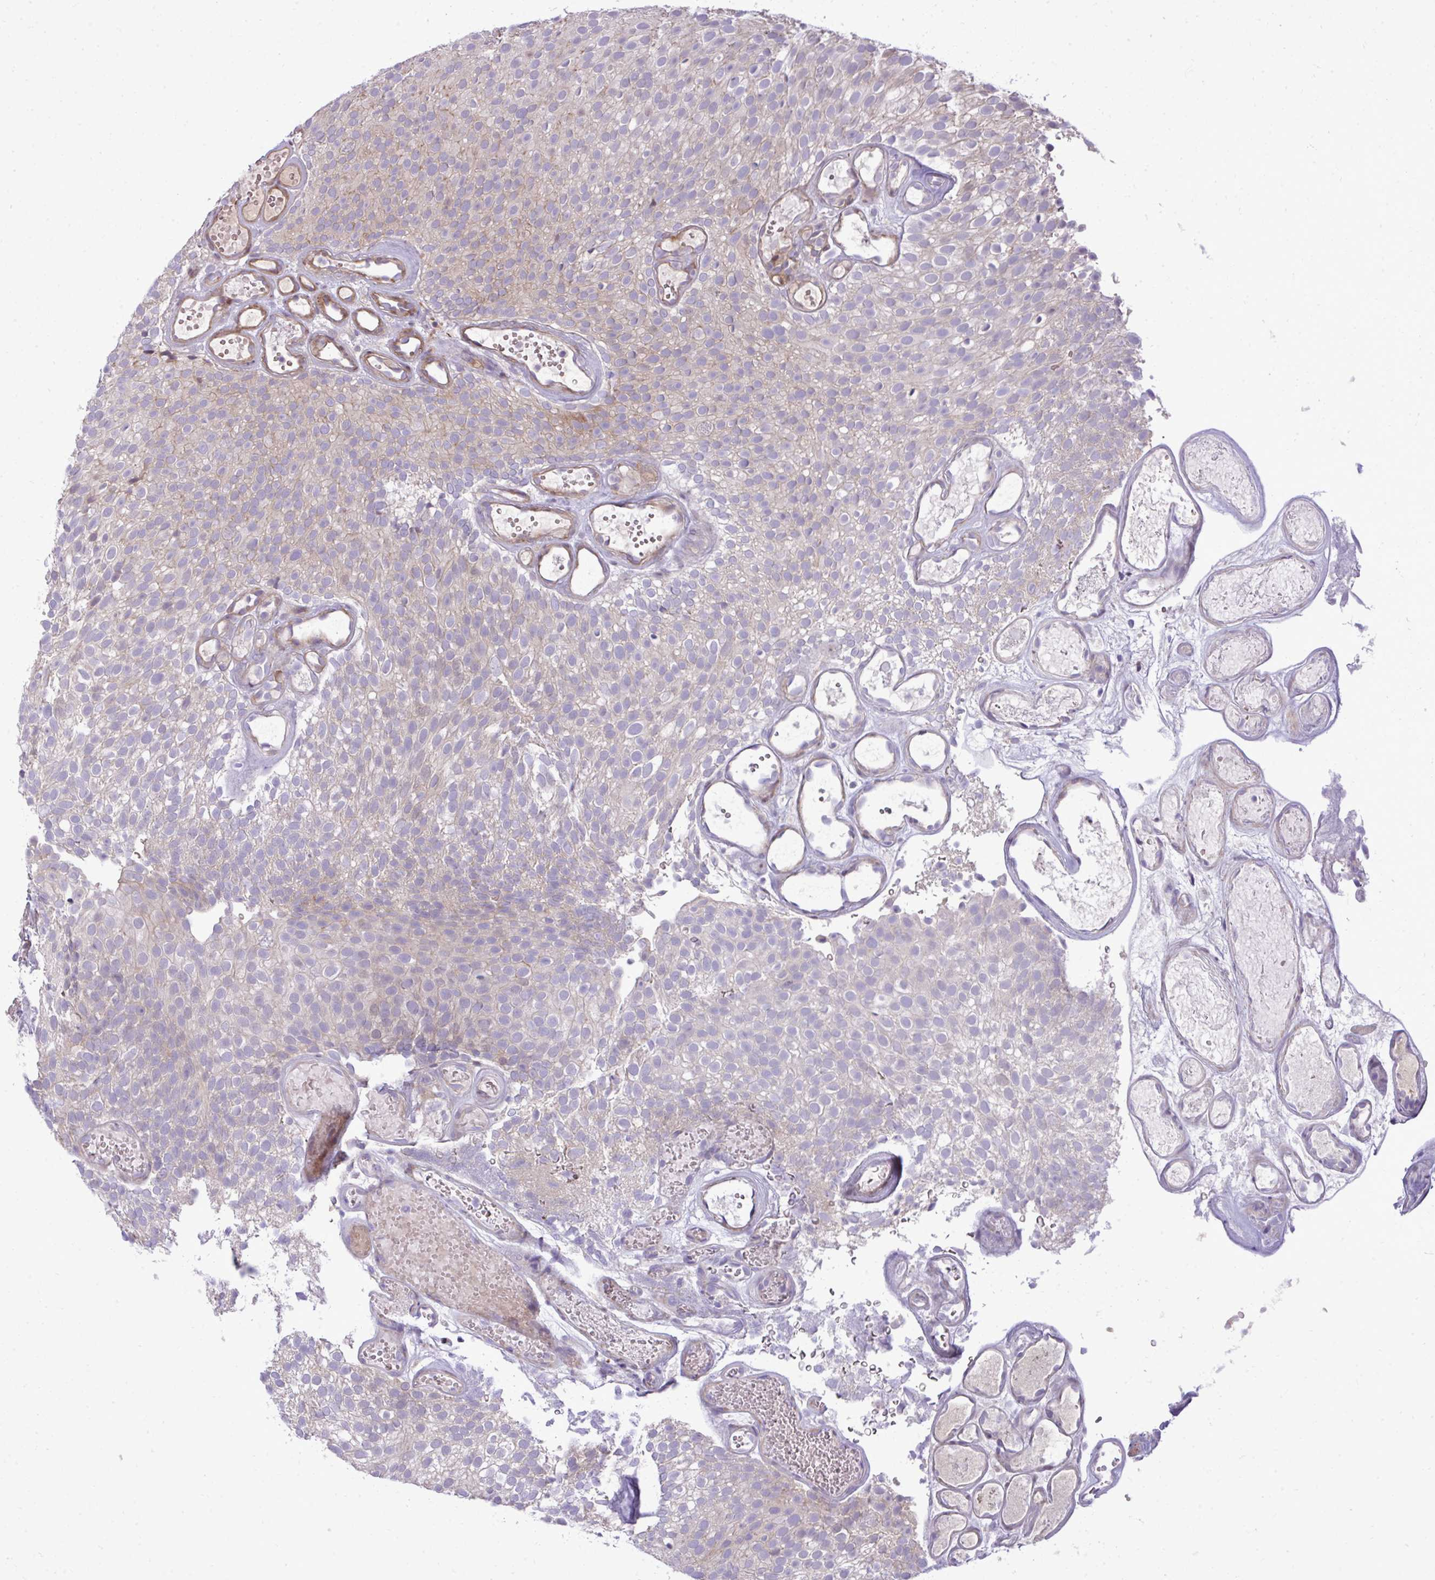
{"staining": {"intensity": "weak", "quantity": "<25%", "location": "cytoplasmic/membranous"}, "tissue": "urothelial cancer", "cell_type": "Tumor cells", "image_type": "cancer", "snomed": [{"axis": "morphology", "description": "Urothelial carcinoma, Low grade"}, {"axis": "topography", "description": "Urinary bladder"}], "caption": "High power microscopy image of an IHC photomicrograph of urothelial cancer, revealing no significant positivity in tumor cells. (Brightfield microscopy of DAB (3,3'-diaminobenzidine) IHC at high magnification).", "gene": "ZSCAN9", "patient": {"sex": "male", "age": 78}}